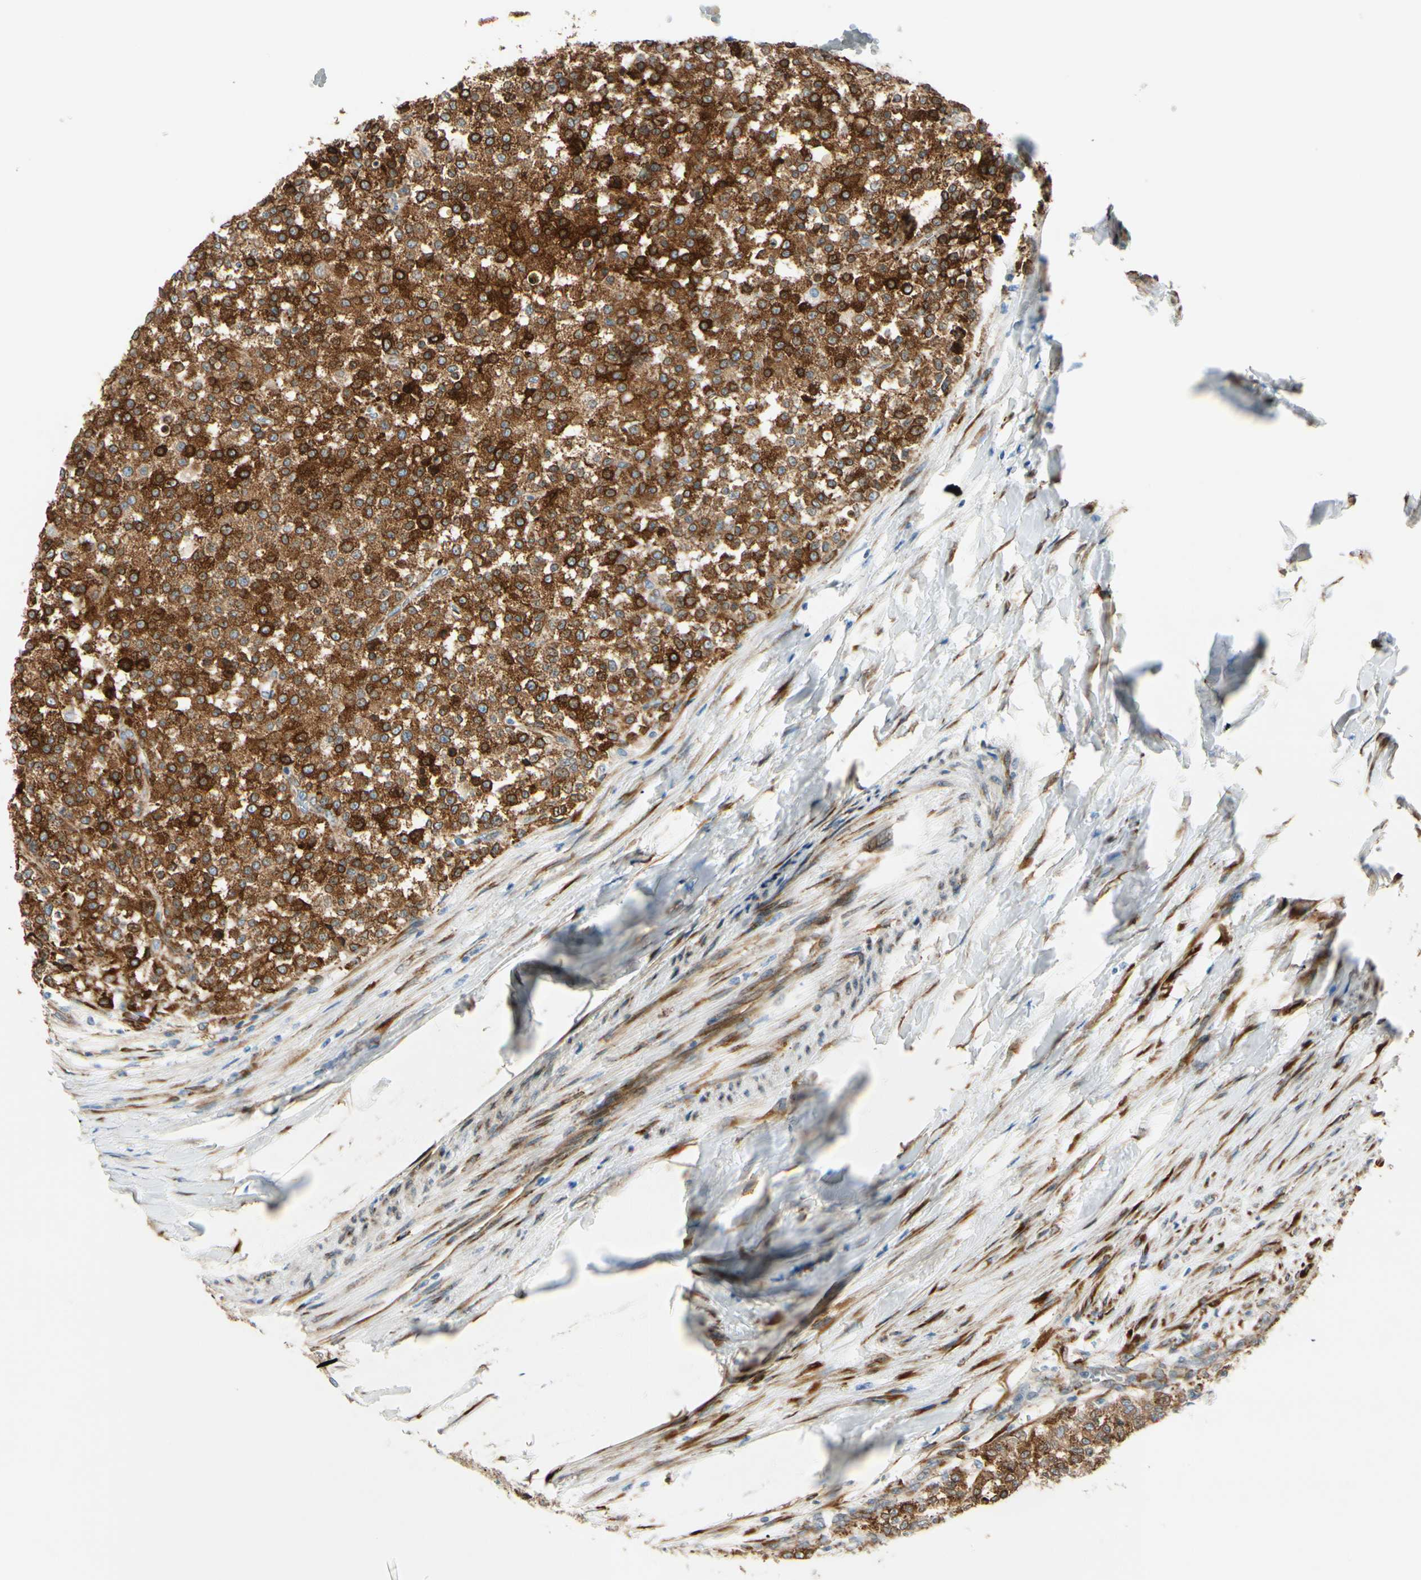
{"staining": {"intensity": "strong", "quantity": ">75%", "location": "cytoplasmic/membranous"}, "tissue": "testis cancer", "cell_type": "Tumor cells", "image_type": "cancer", "snomed": [{"axis": "morphology", "description": "Seminoma, NOS"}, {"axis": "topography", "description": "Testis"}], "caption": "A brown stain labels strong cytoplasmic/membranous staining of a protein in human testis cancer tumor cells. The protein is shown in brown color, while the nuclei are stained blue.", "gene": "FKBP7", "patient": {"sex": "male", "age": 59}}